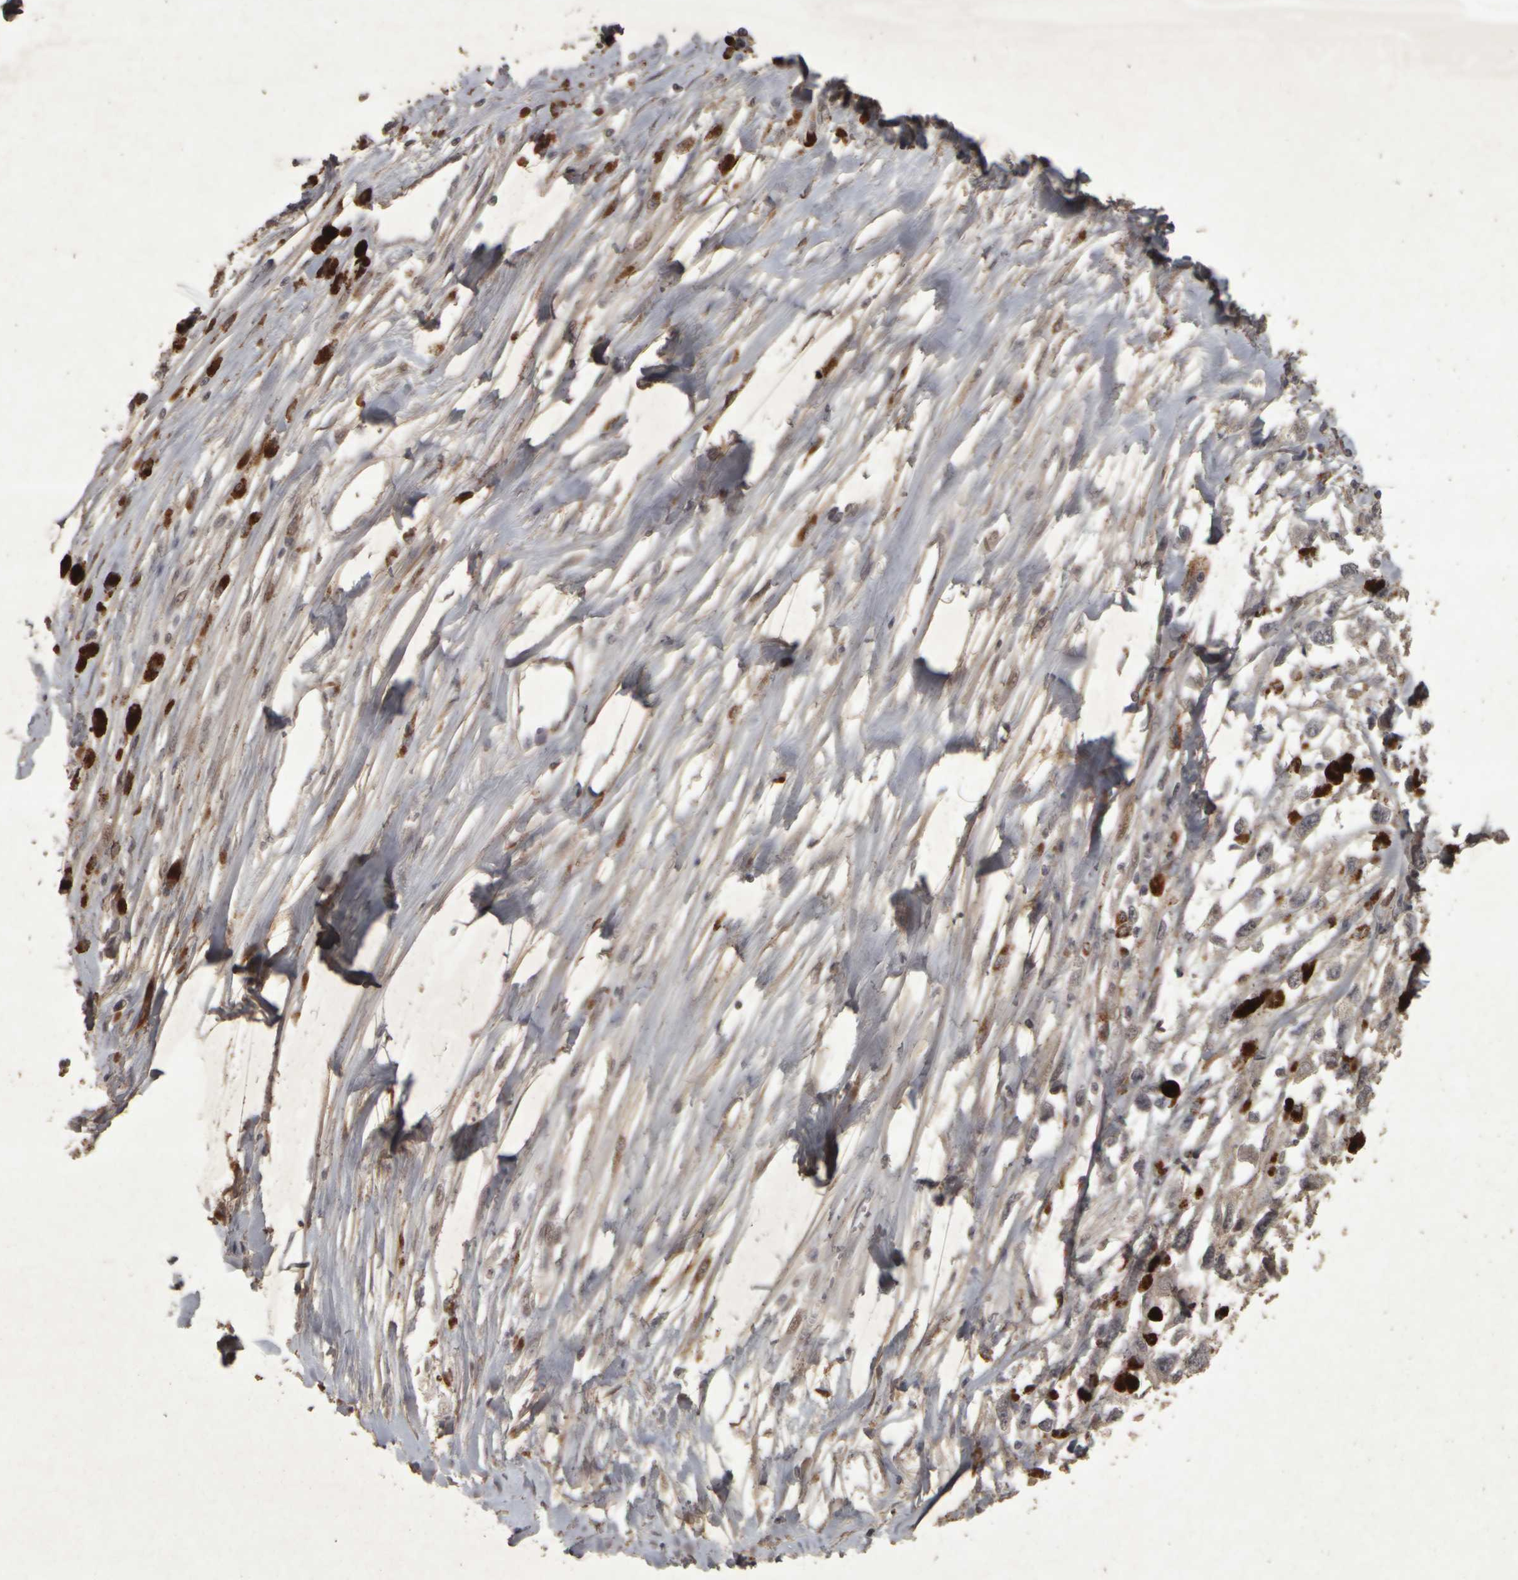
{"staining": {"intensity": "negative", "quantity": "none", "location": "none"}, "tissue": "melanoma", "cell_type": "Tumor cells", "image_type": "cancer", "snomed": [{"axis": "morphology", "description": "Malignant melanoma, Metastatic site"}, {"axis": "topography", "description": "Lymph node"}], "caption": "The IHC image has no significant positivity in tumor cells of melanoma tissue.", "gene": "ACO1", "patient": {"sex": "male", "age": 59}}